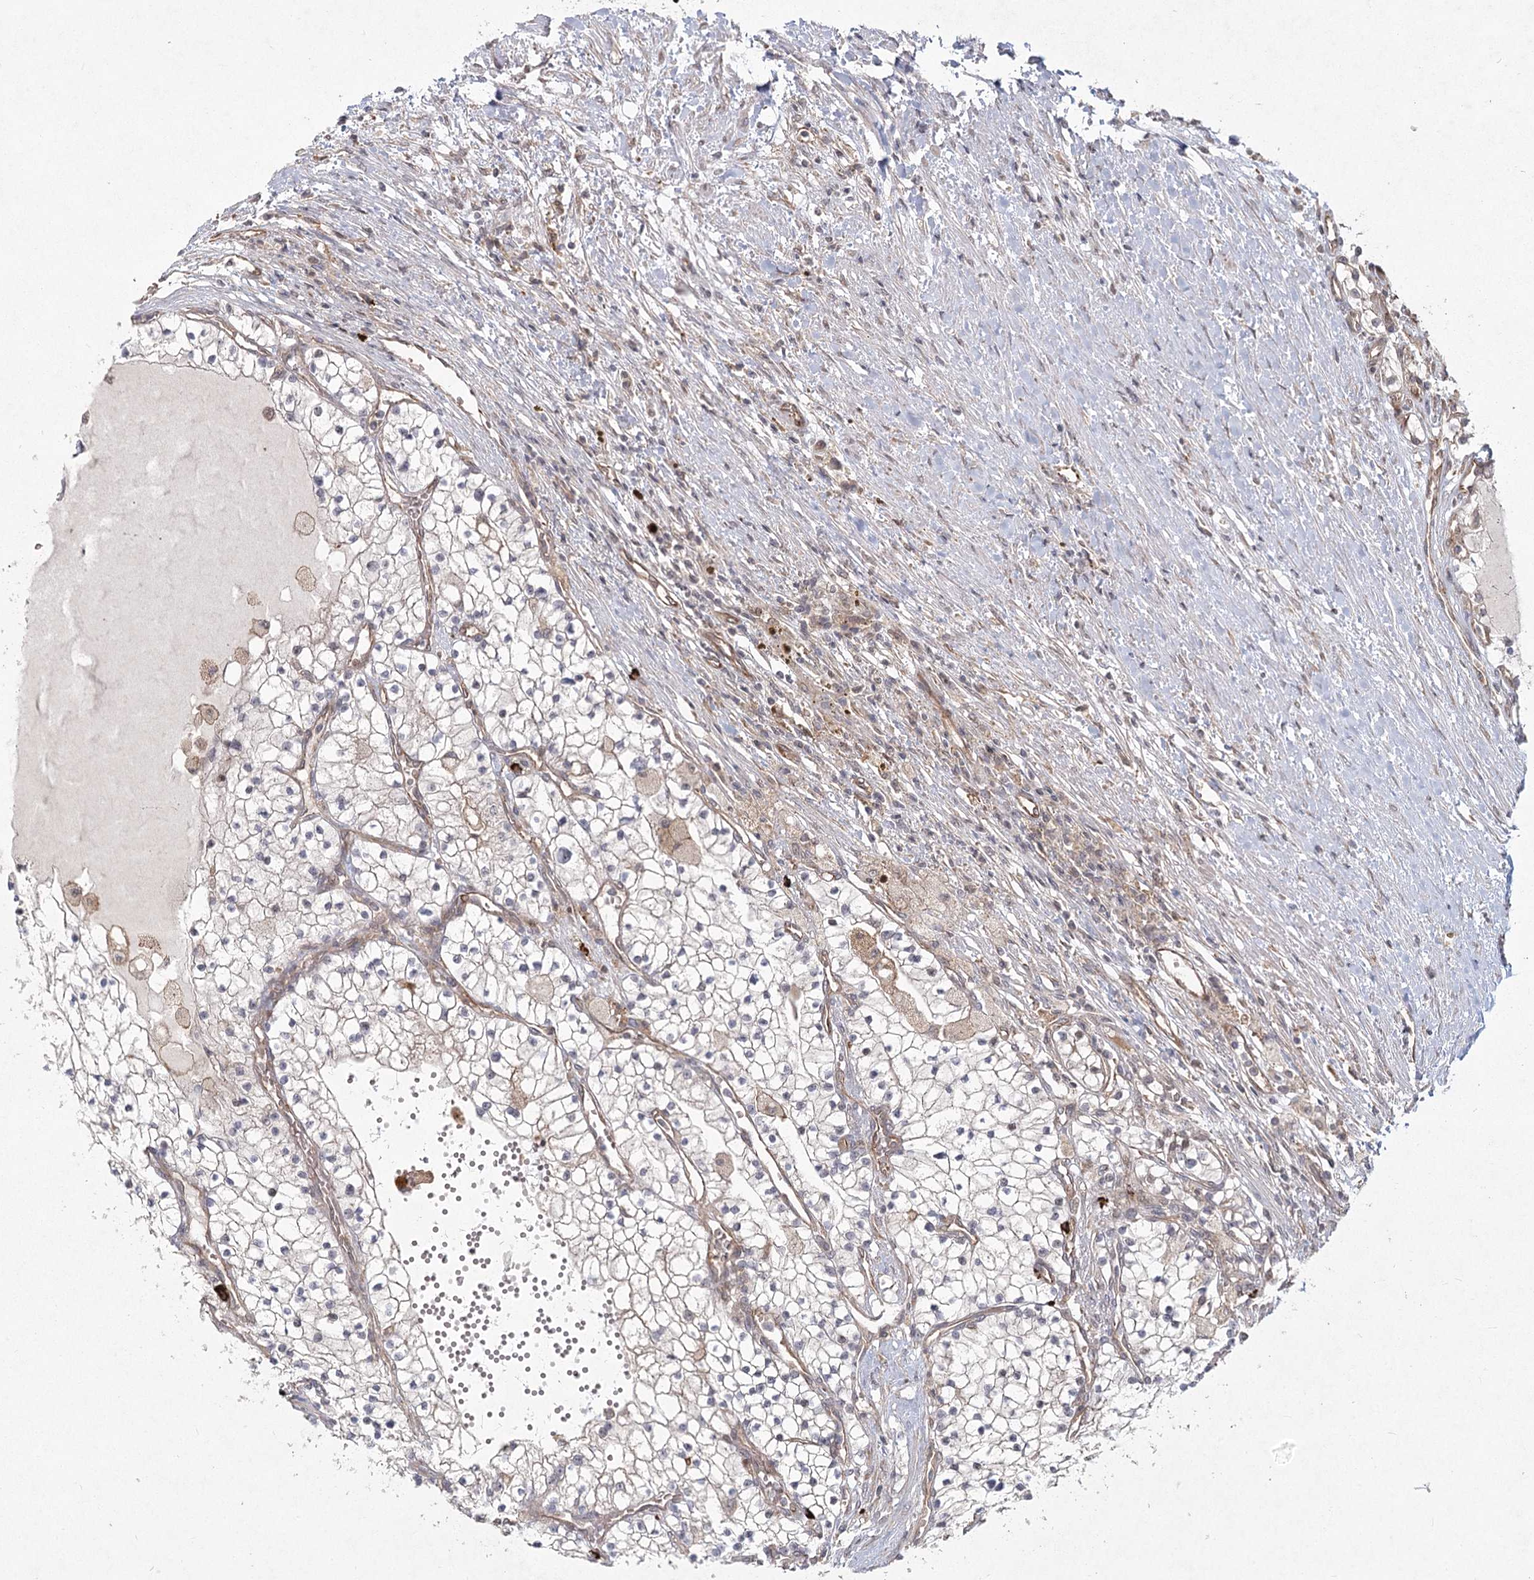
{"staining": {"intensity": "negative", "quantity": "none", "location": "none"}, "tissue": "renal cancer", "cell_type": "Tumor cells", "image_type": "cancer", "snomed": [{"axis": "morphology", "description": "Normal tissue, NOS"}, {"axis": "morphology", "description": "Adenocarcinoma, NOS"}, {"axis": "topography", "description": "Kidney"}], "caption": "DAB (3,3'-diaminobenzidine) immunohistochemical staining of human renal adenocarcinoma exhibits no significant expression in tumor cells. Brightfield microscopy of immunohistochemistry stained with DAB (brown) and hematoxylin (blue), captured at high magnification.", "gene": "AP2M1", "patient": {"sex": "male", "age": 68}}